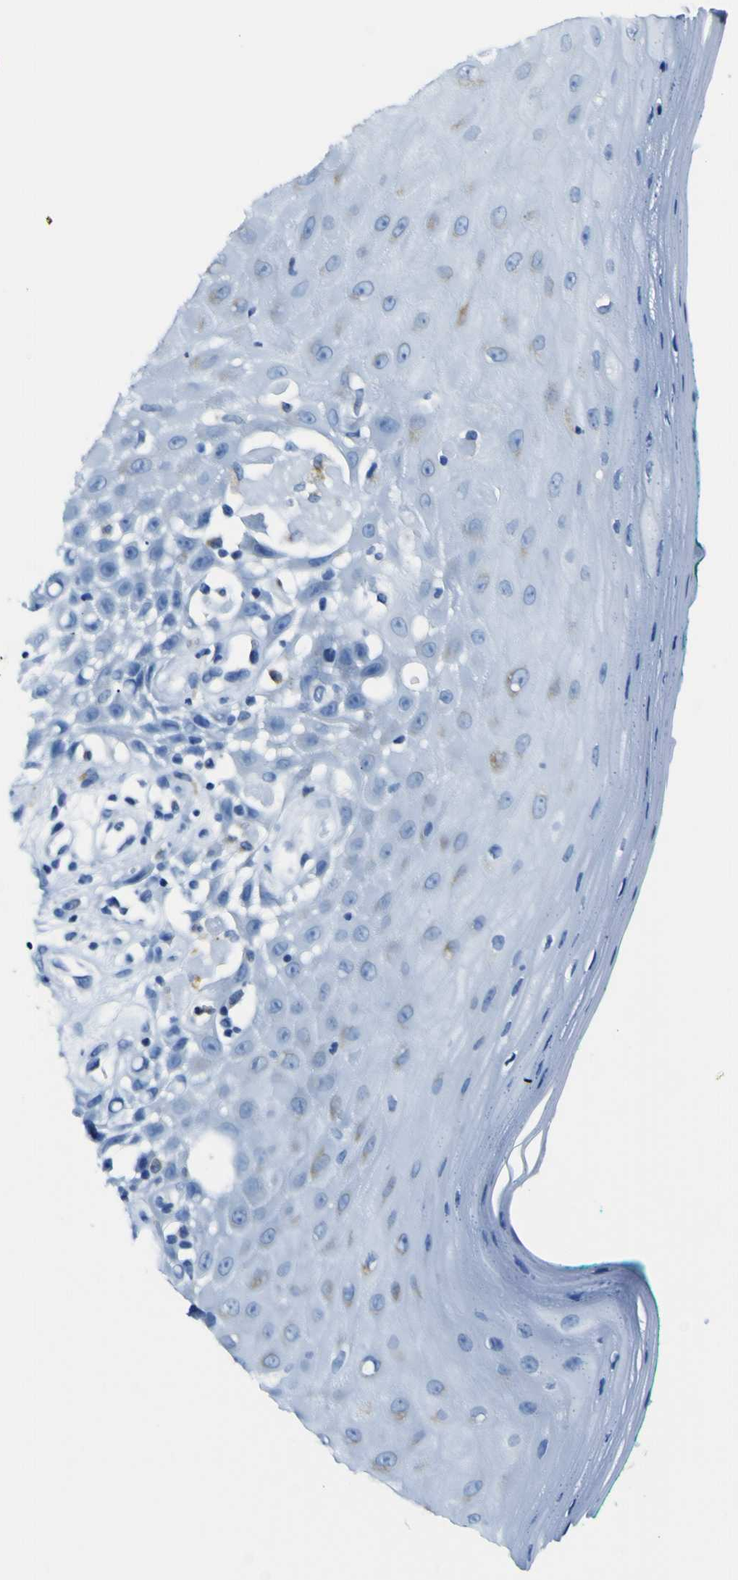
{"staining": {"intensity": "weak", "quantity": "<25%", "location": "cytoplasmic/membranous"}, "tissue": "oral mucosa", "cell_type": "Squamous epithelial cells", "image_type": "normal", "snomed": [{"axis": "morphology", "description": "Normal tissue, NOS"}, {"axis": "morphology", "description": "Squamous cell carcinoma, NOS"}, {"axis": "topography", "description": "Skeletal muscle"}, {"axis": "topography", "description": "Oral tissue"}, {"axis": "topography", "description": "Head-Neck"}], "caption": "Histopathology image shows no significant protein positivity in squamous epithelial cells of unremarkable oral mucosa.", "gene": "ACSL1", "patient": {"sex": "female", "age": 84}}